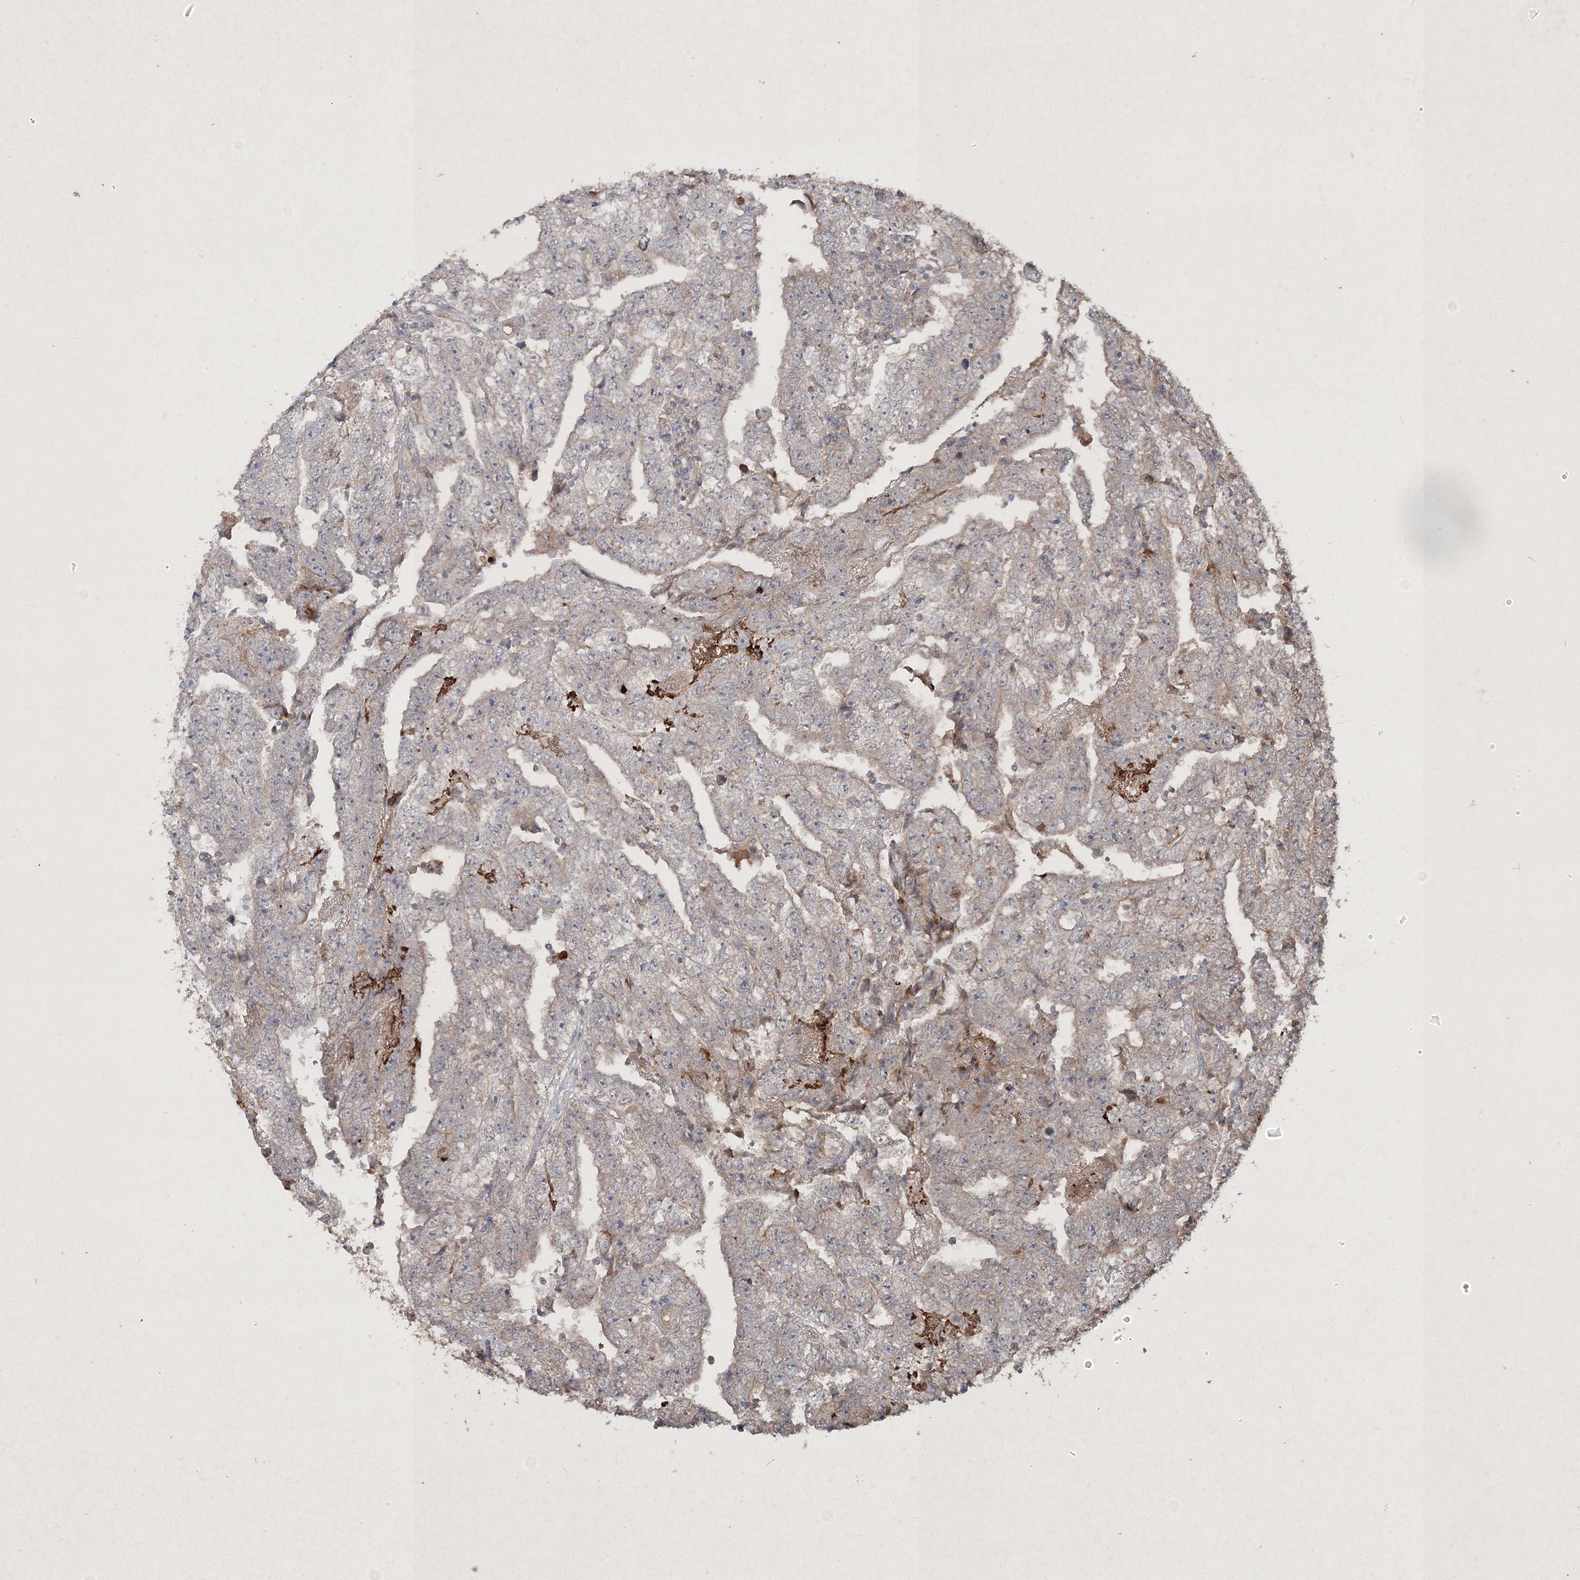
{"staining": {"intensity": "negative", "quantity": "none", "location": "none"}, "tissue": "testis cancer", "cell_type": "Tumor cells", "image_type": "cancer", "snomed": [{"axis": "morphology", "description": "Carcinoma, Embryonal, NOS"}, {"axis": "topography", "description": "Testis"}], "caption": "A micrograph of human embryonal carcinoma (testis) is negative for staining in tumor cells.", "gene": "SPRY1", "patient": {"sex": "male", "age": 25}}